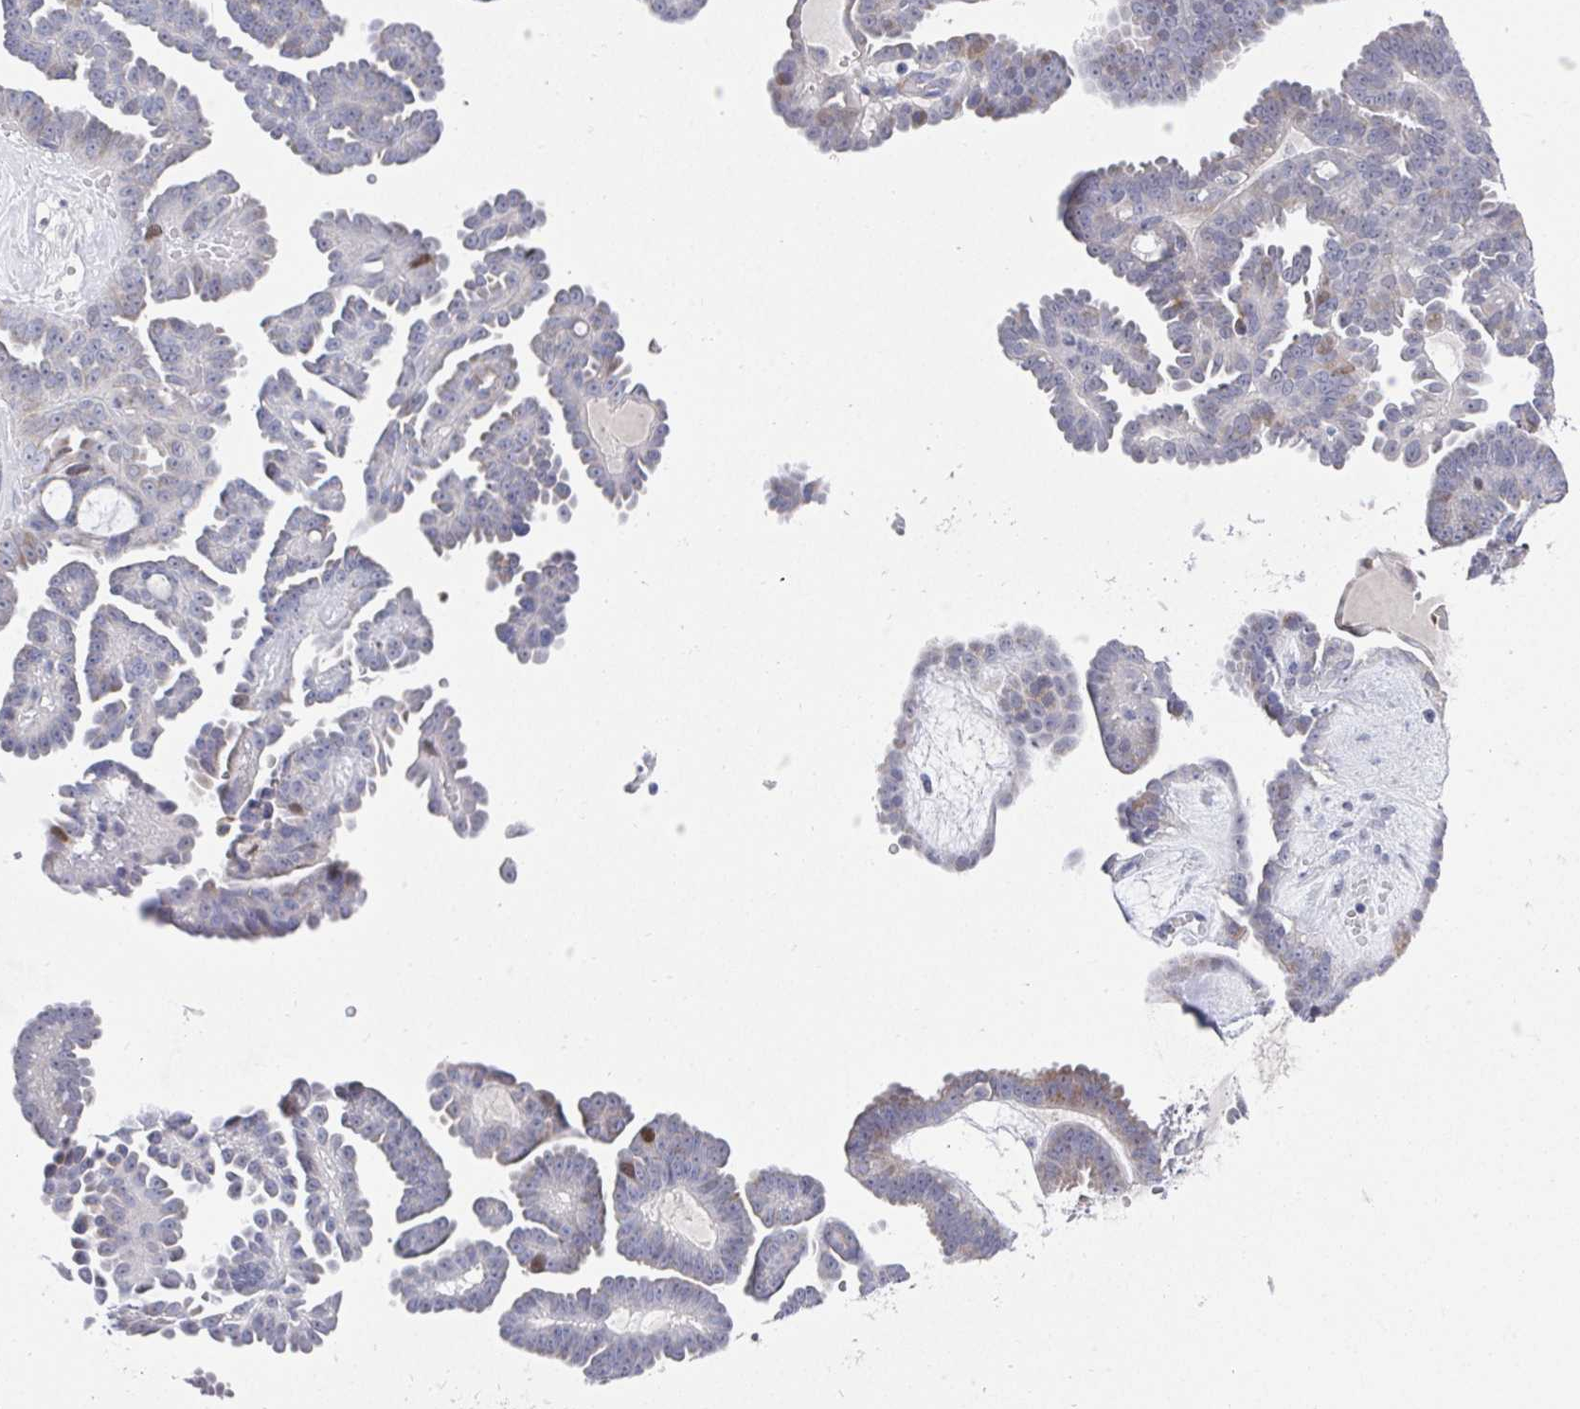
{"staining": {"intensity": "moderate", "quantity": "<25%", "location": "nuclear"}, "tissue": "ovarian cancer", "cell_type": "Tumor cells", "image_type": "cancer", "snomed": [{"axis": "morphology", "description": "Cystadenocarcinoma, serous, NOS"}, {"axis": "topography", "description": "Ovary"}], "caption": "Ovarian serous cystadenocarcinoma tissue demonstrates moderate nuclear expression in about <25% of tumor cells", "gene": "ATP5F1C", "patient": {"sex": "female", "age": 71}}